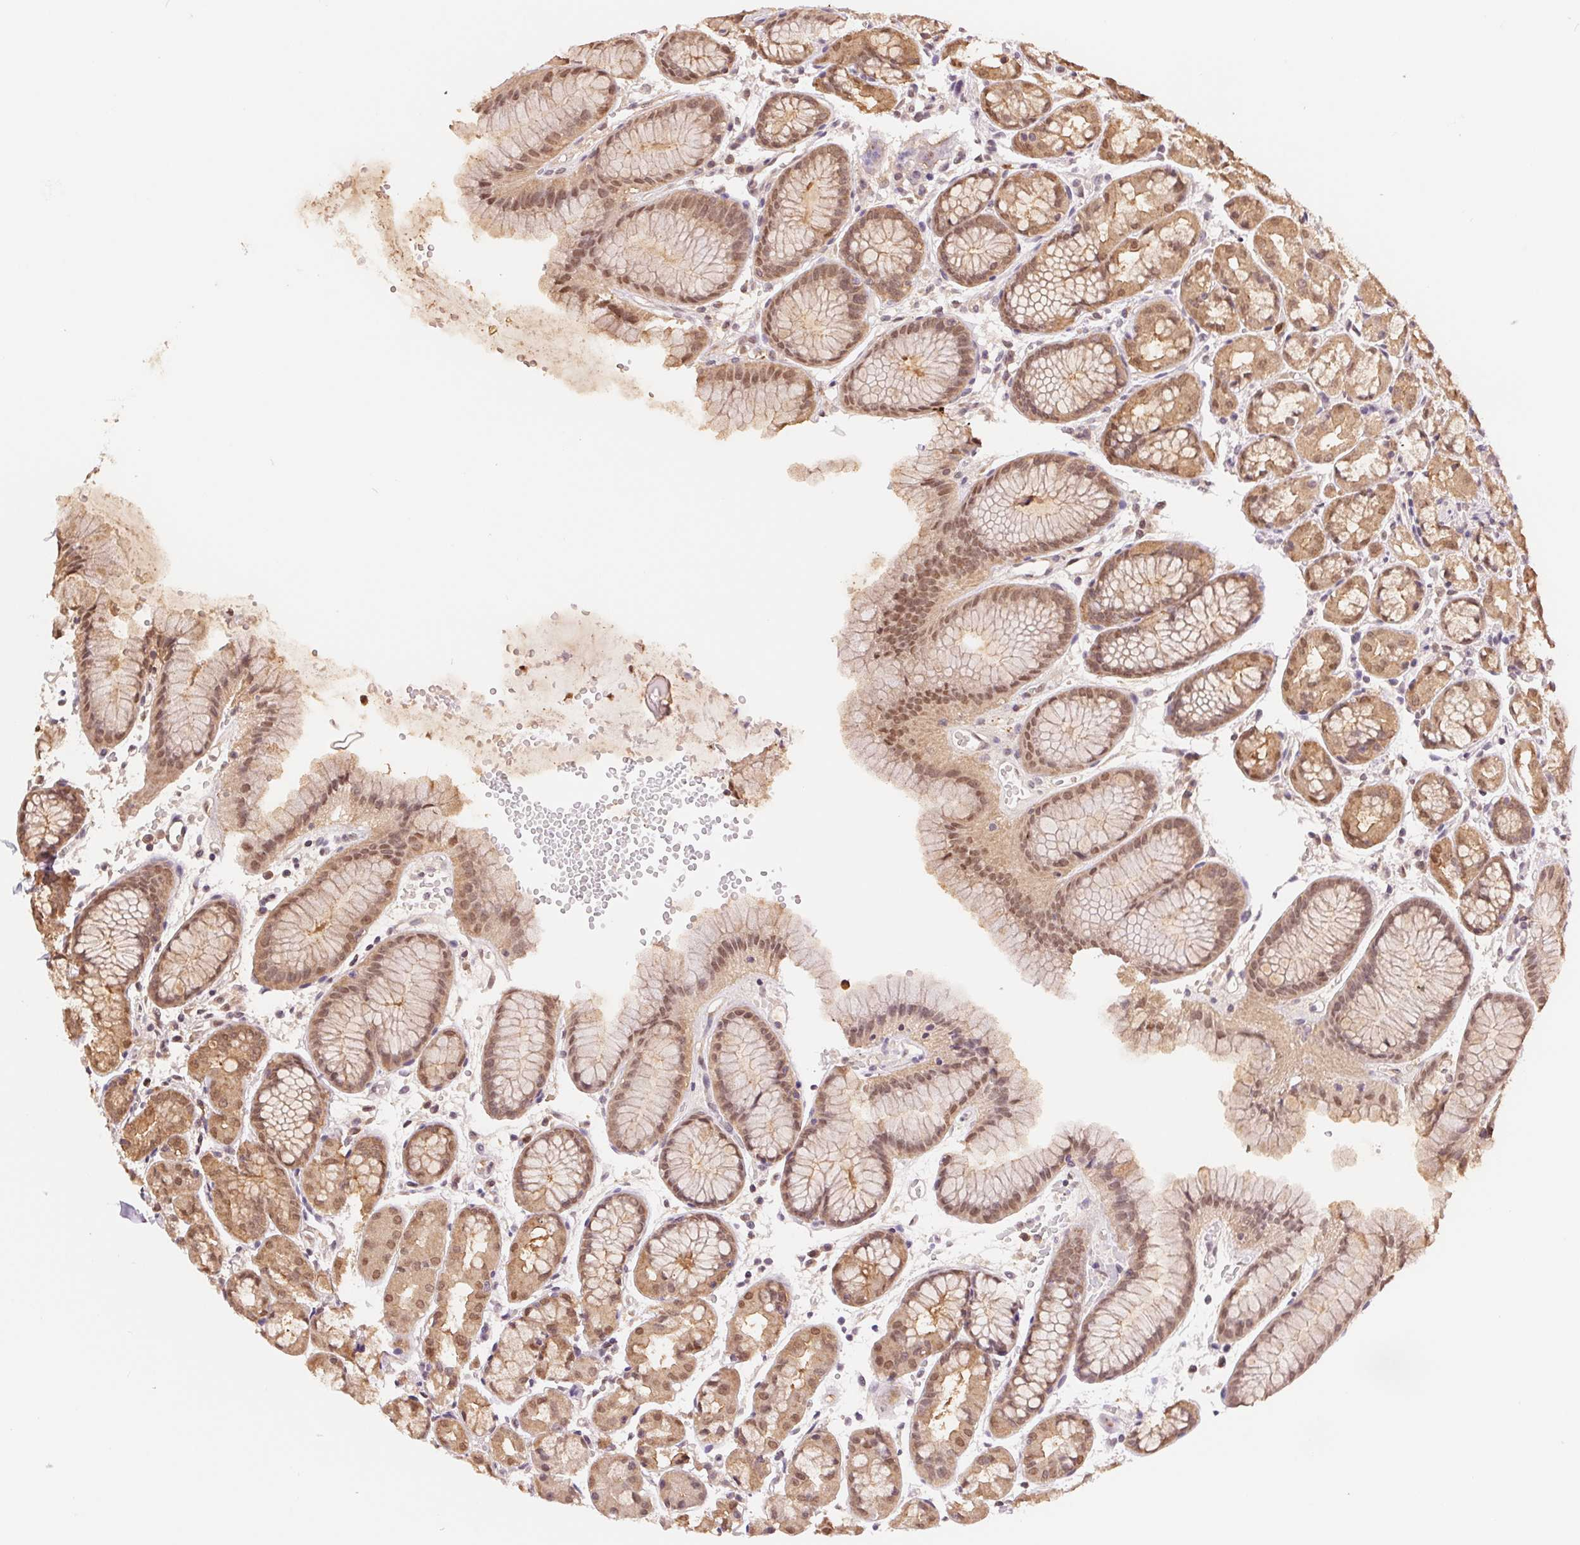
{"staining": {"intensity": "moderate", "quantity": ">75%", "location": "cytoplasmic/membranous,nuclear"}, "tissue": "stomach", "cell_type": "Glandular cells", "image_type": "normal", "snomed": [{"axis": "morphology", "description": "Normal tissue, NOS"}, {"axis": "topography", "description": "Stomach, upper"}], "caption": "This histopathology image shows IHC staining of benign human stomach, with medium moderate cytoplasmic/membranous,nuclear staining in approximately >75% of glandular cells.", "gene": "CDC123", "patient": {"sex": "male", "age": 47}}